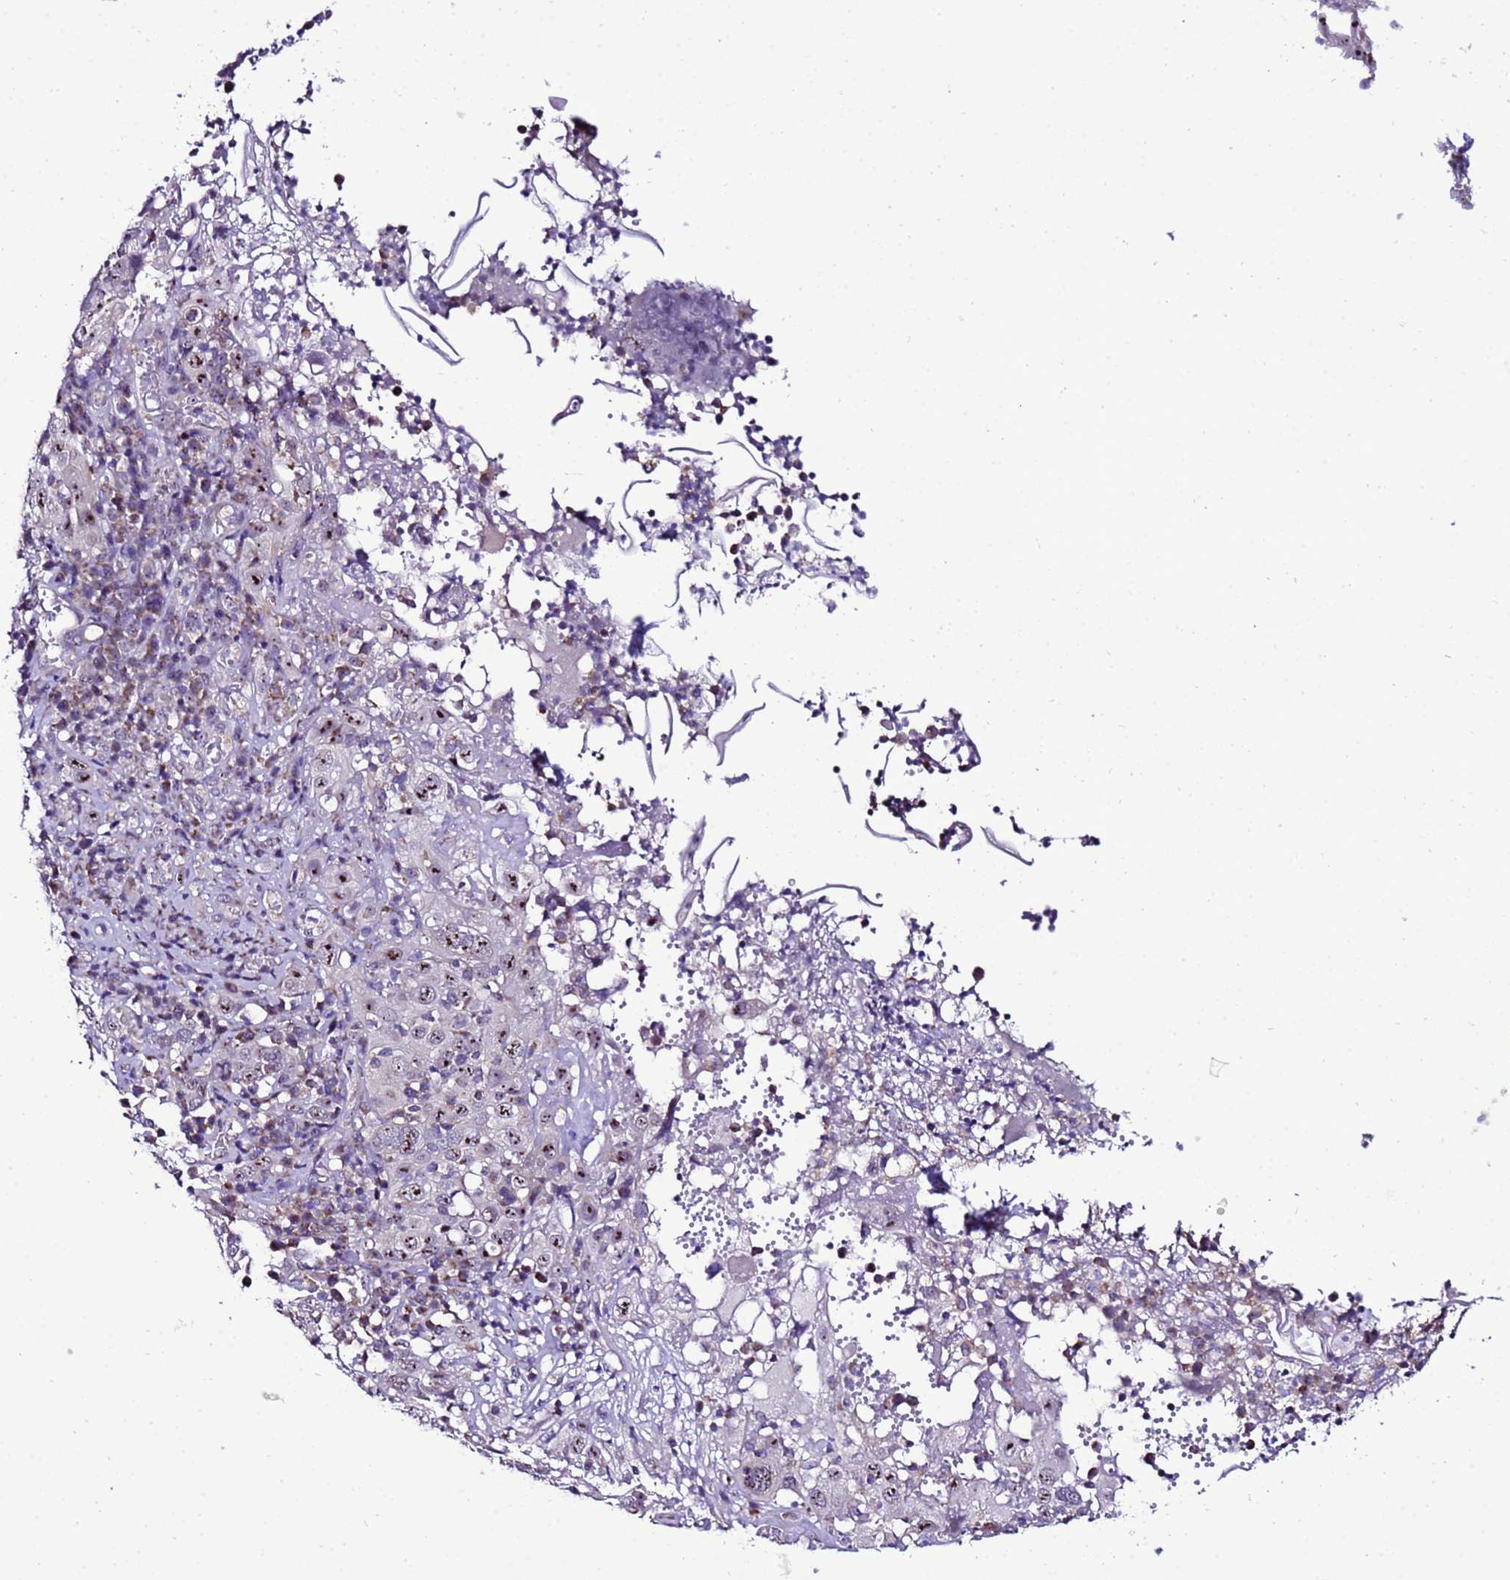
{"staining": {"intensity": "moderate", "quantity": "<25%", "location": "nuclear"}, "tissue": "cervical cancer", "cell_type": "Tumor cells", "image_type": "cancer", "snomed": [{"axis": "morphology", "description": "Squamous cell carcinoma, NOS"}, {"axis": "topography", "description": "Cervix"}], "caption": "Immunohistochemical staining of human cervical cancer demonstrates low levels of moderate nuclear protein positivity in about <25% of tumor cells. Nuclei are stained in blue.", "gene": "DPH6", "patient": {"sex": "female", "age": 46}}